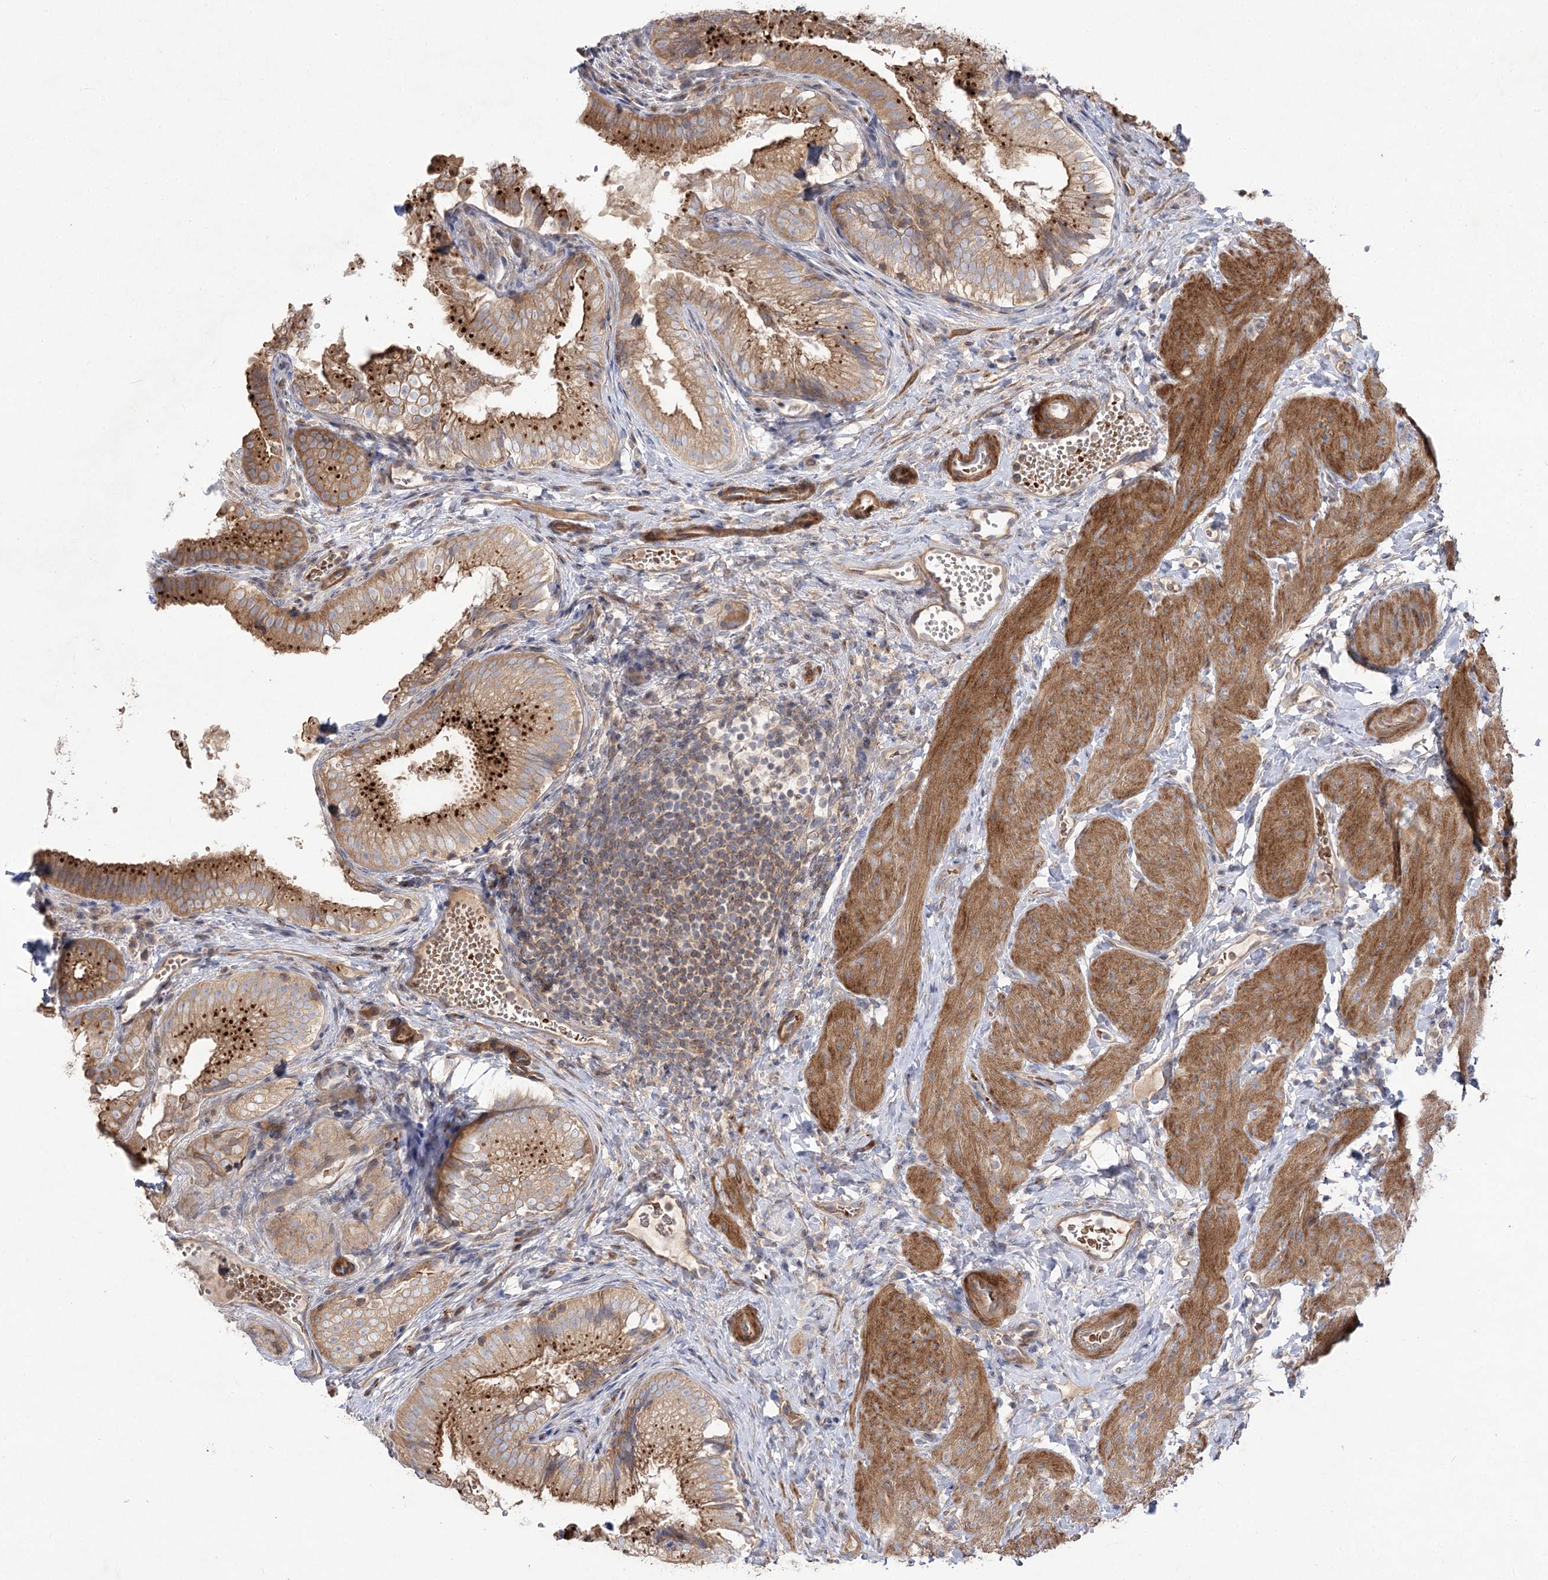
{"staining": {"intensity": "strong", "quantity": ">75%", "location": "cytoplasmic/membranous"}, "tissue": "gallbladder", "cell_type": "Glandular cells", "image_type": "normal", "snomed": [{"axis": "morphology", "description": "Normal tissue, NOS"}, {"axis": "topography", "description": "Gallbladder"}], "caption": "DAB immunohistochemical staining of unremarkable human gallbladder exhibits strong cytoplasmic/membranous protein staining in about >75% of glandular cells.", "gene": "KIAA0825", "patient": {"sex": "female", "age": 30}}